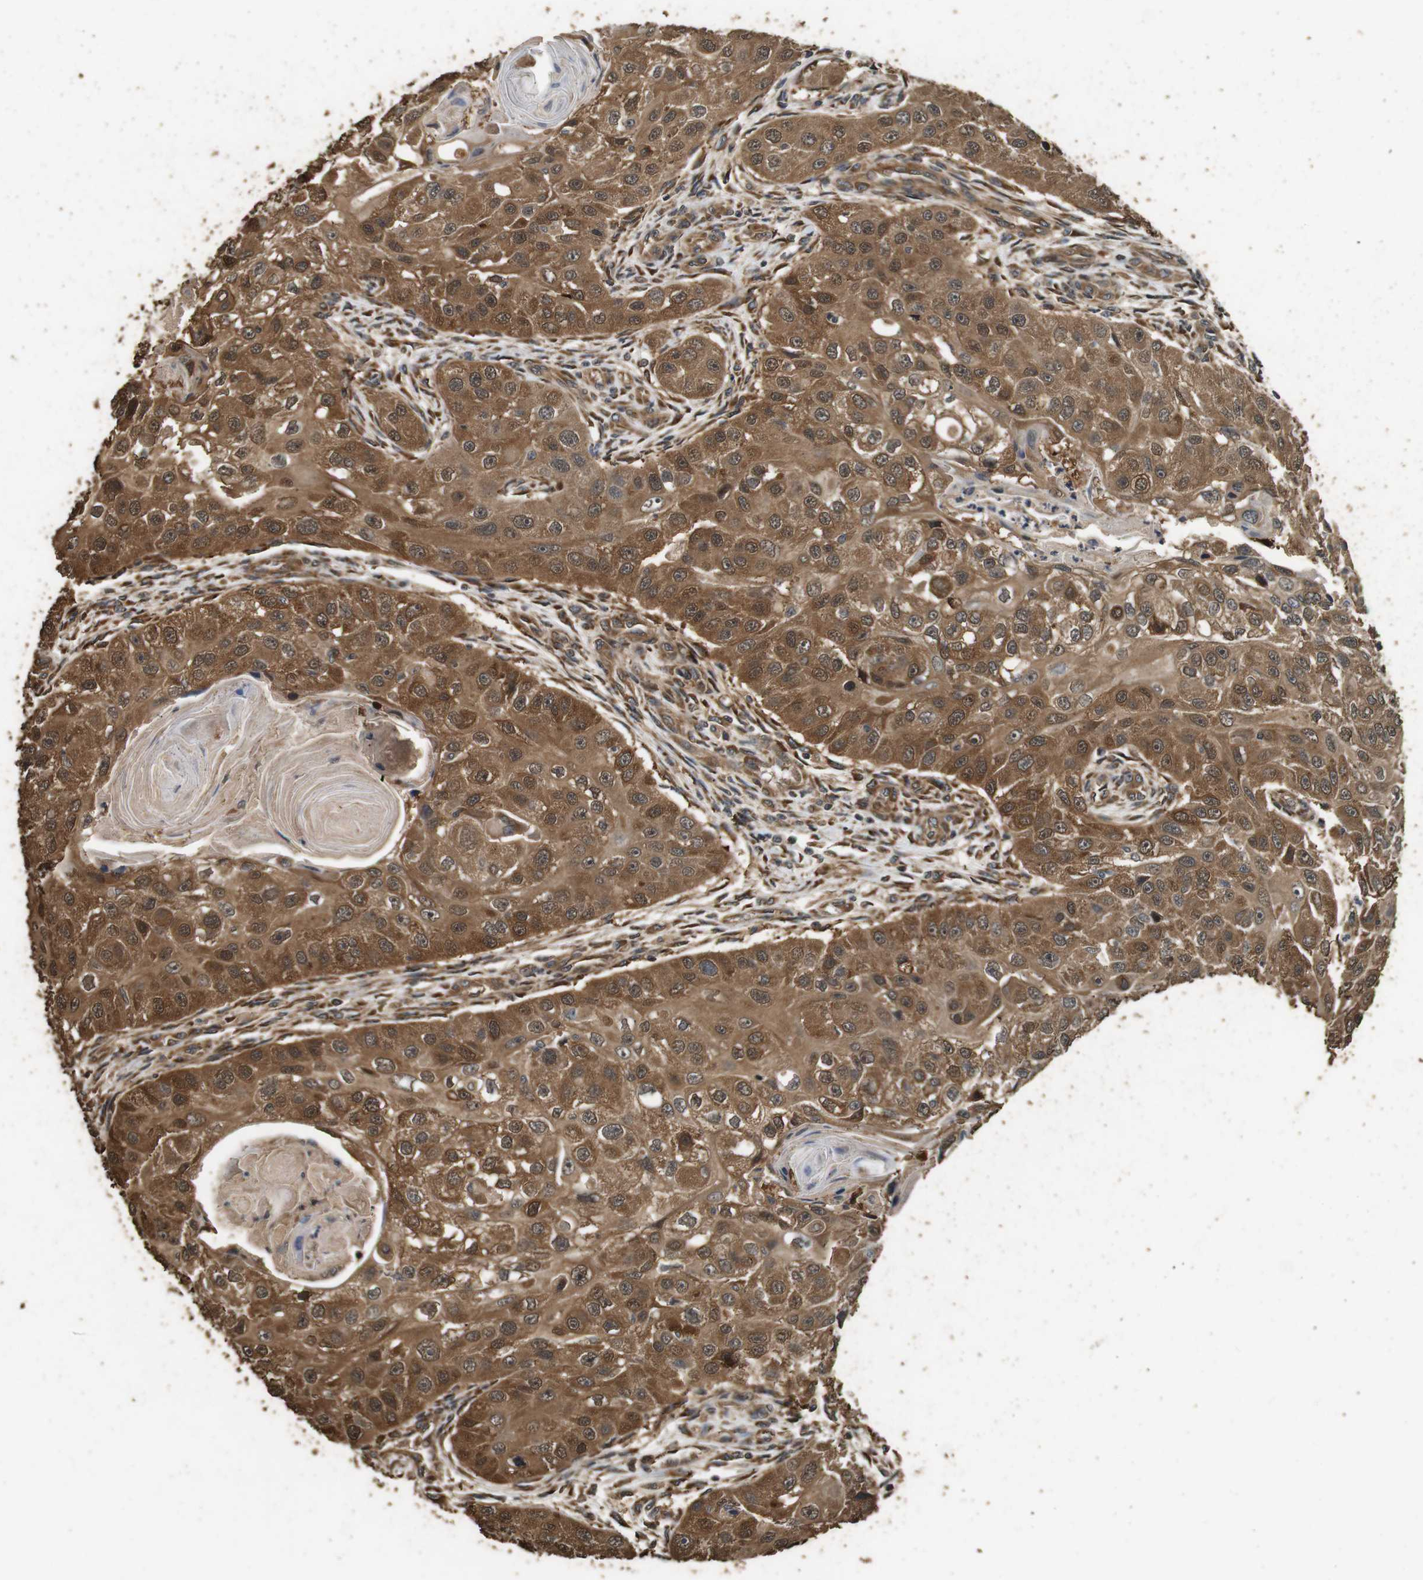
{"staining": {"intensity": "strong", "quantity": ">75%", "location": "cytoplasmic/membranous,nuclear"}, "tissue": "head and neck cancer", "cell_type": "Tumor cells", "image_type": "cancer", "snomed": [{"axis": "morphology", "description": "Normal tissue, NOS"}, {"axis": "morphology", "description": "Squamous cell carcinoma, NOS"}, {"axis": "topography", "description": "Skeletal muscle"}, {"axis": "topography", "description": "Head-Neck"}], "caption": "Immunohistochemical staining of human squamous cell carcinoma (head and neck) demonstrates strong cytoplasmic/membranous and nuclear protein expression in about >75% of tumor cells.", "gene": "CNPY4", "patient": {"sex": "male", "age": 51}}